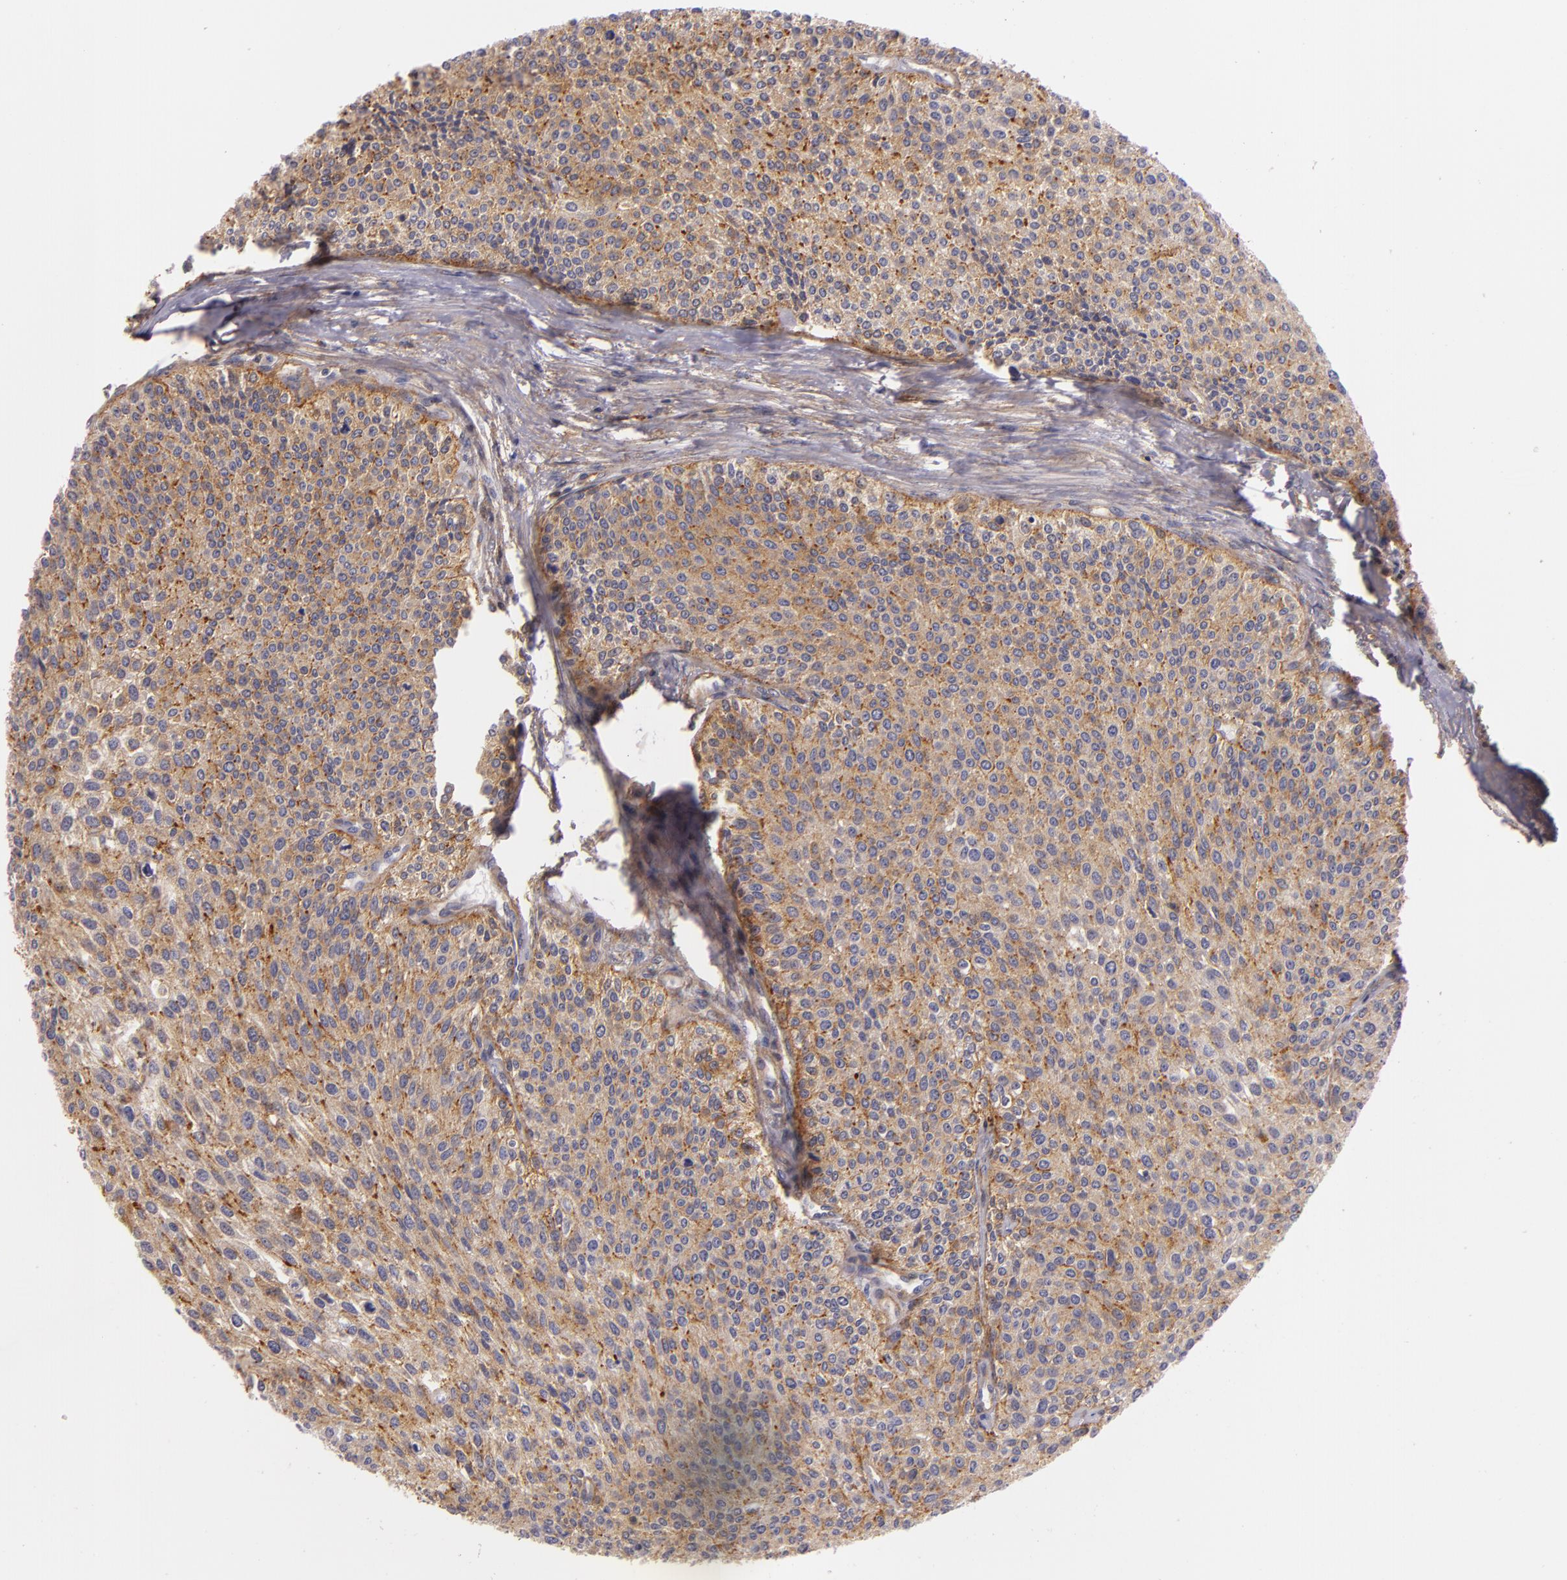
{"staining": {"intensity": "moderate", "quantity": ">75%", "location": "cytoplasmic/membranous"}, "tissue": "urothelial cancer", "cell_type": "Tumor cells", "image_type": "cancer", "snomed": [{"axis": "morphology", "description": "Urothelial carcinoma, Low grade"}, {"axis": "topography", "description": "Urinary bladder"}], "caption": "This is an image of immunohistochemistry (IHC) staining of urothelial carcinoma (low-grade), which shows moderate positivity in the cytoplasmic/membranous of tumor cells.", "gene": "TOM1", "patient": {"sex": "female", "age": 73}}